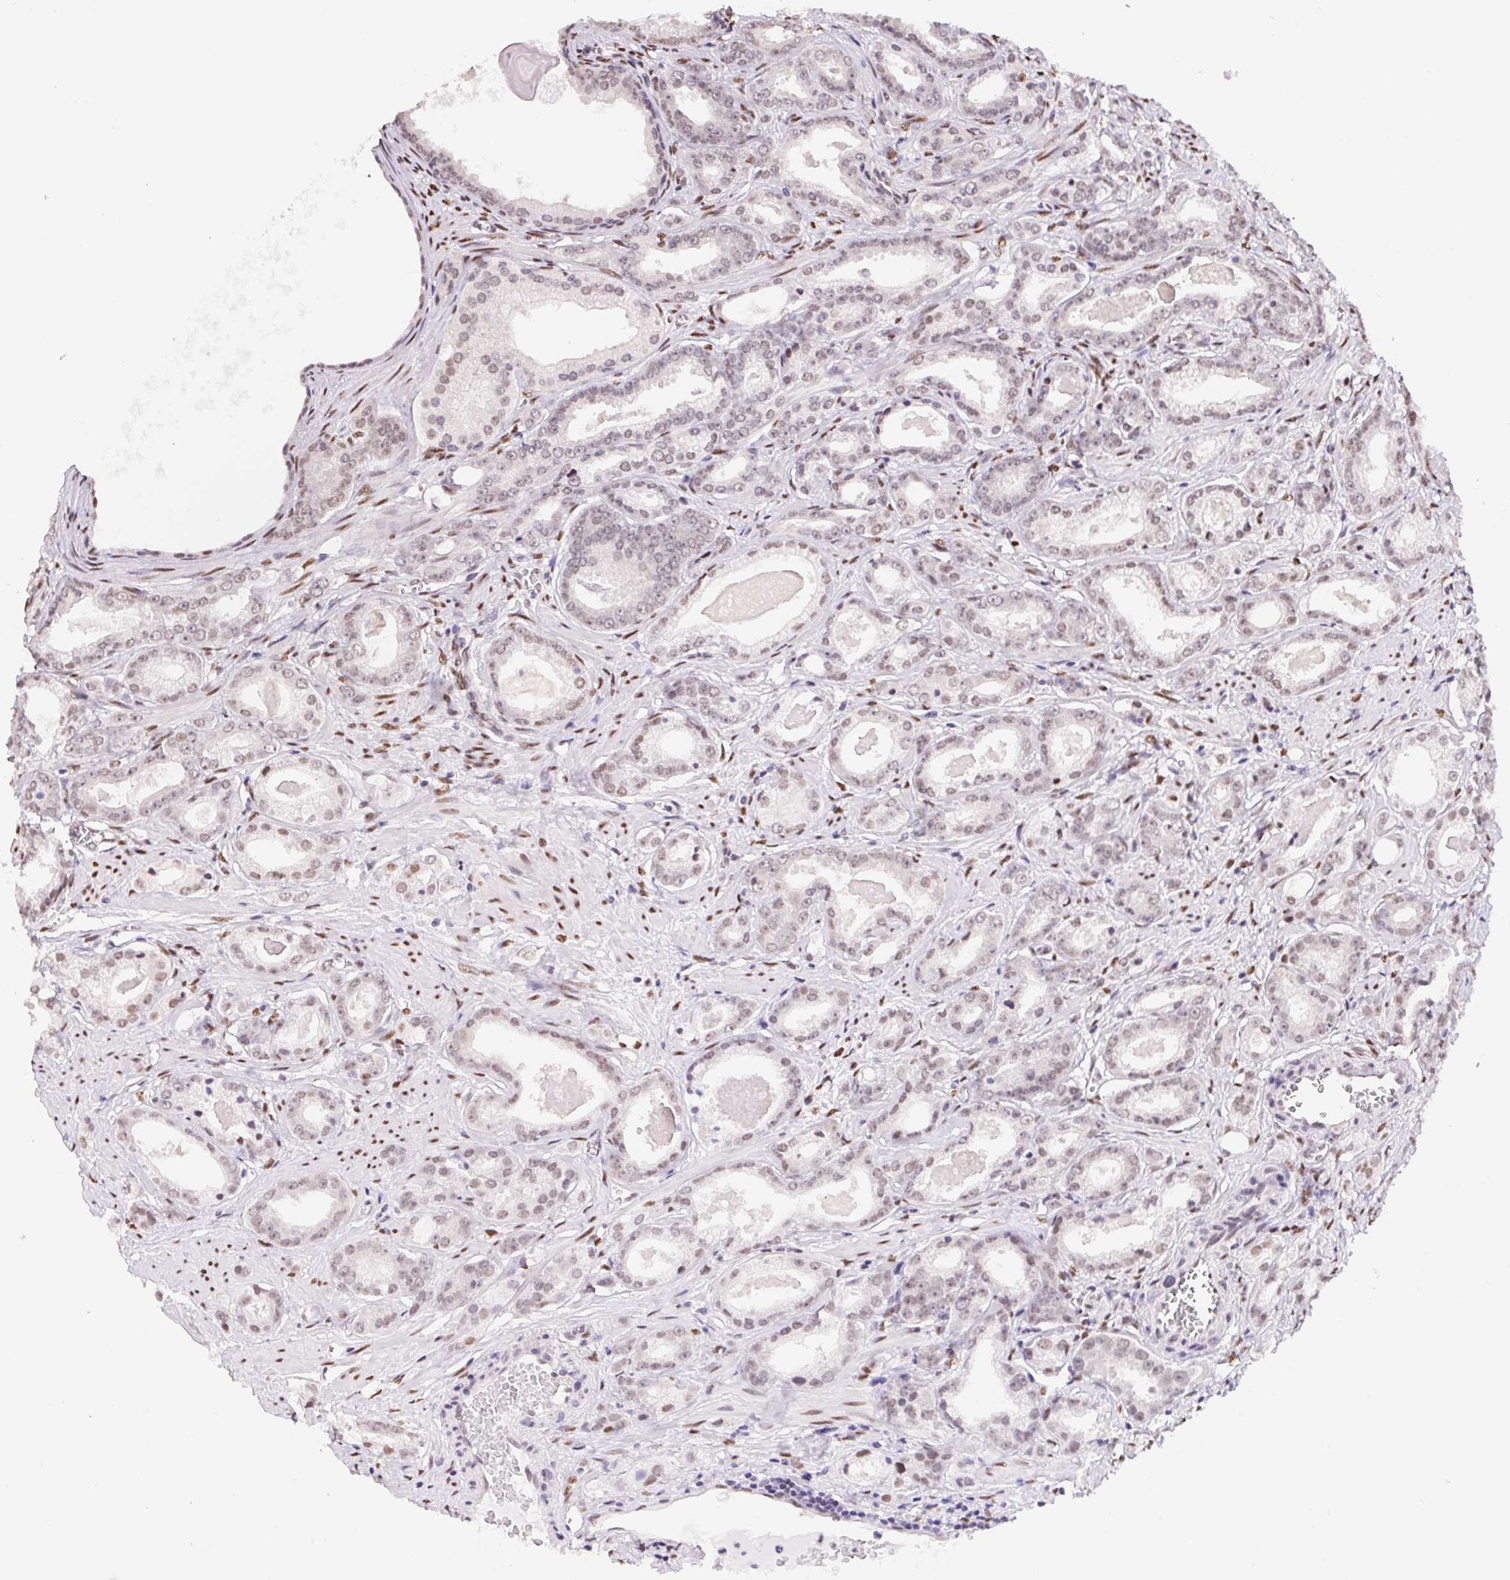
{"staining": {"intensity": "weak", "quantity": "25%-75%", "location": "nuclear"}, "tissue": "prostate cancer", "cell_type": "Tumor cells", "image_type": "cancer", "snomed": [{"axis": "morphology", "description": "Adenocarcinoma, NOS"}, {"axis": "morphology", "description": "Adenocarcinoma, Low grade"}, {"axis": "topography", "description": "Prostate"}], "caption": "Immunohistochemistry of human prostate cancer demonstrates low levels of weak nuclear staining in approximately 25%-75% of tumor cells.", "gene": "CAND1", "patient": {"sex": "male", "age": 64}}